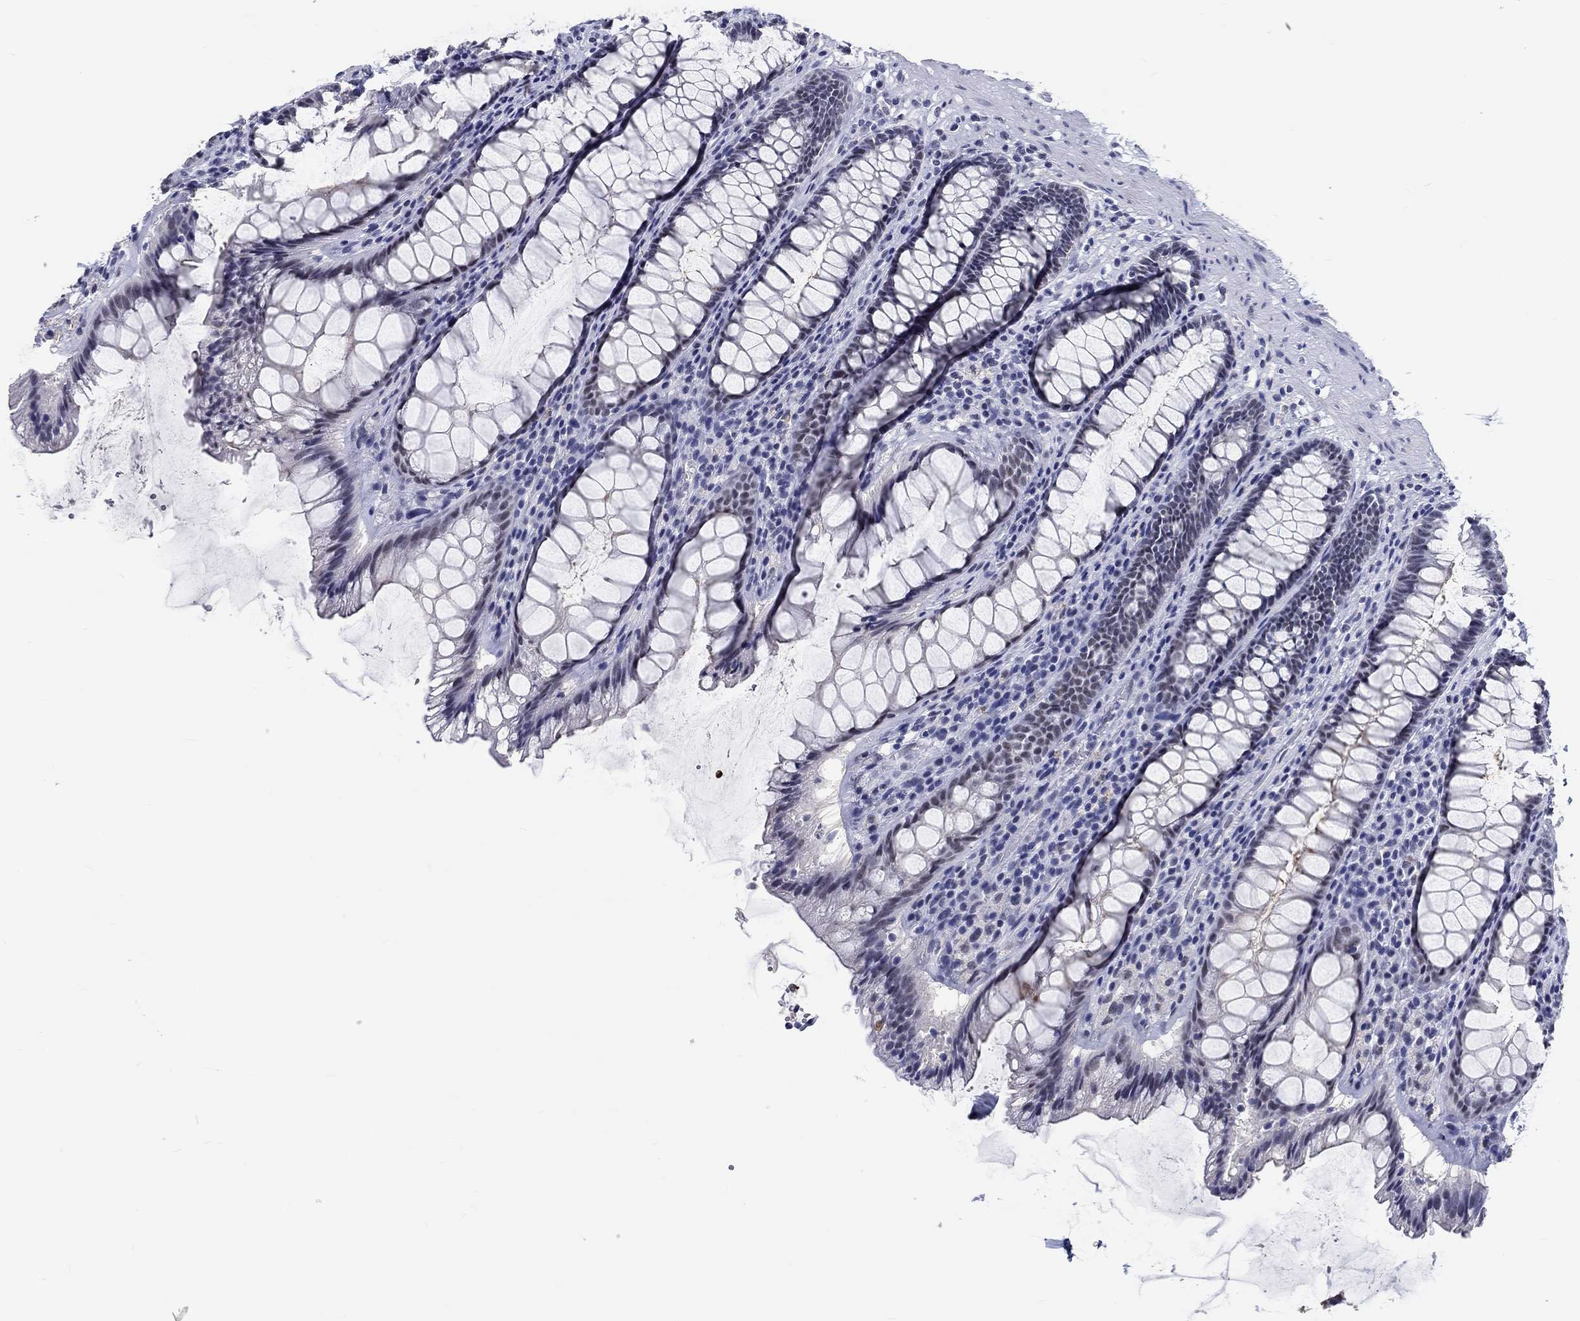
{"staining": {"intensity": "negative", "quantity": "none", "location": "none"}, "tissue": "rectum", "cell_type": "Glandular cells", "image_type": "normal", "snomed": [{"axis": "morphology", "description": "Normal tissue, NOS"}, {"axis": "topography", "description": "Rectum"}], "caption": "There is no significant positivity in glandular cells of rectum. (DAB (3,3'-diaminobenzidine) immunohistochemistry visualized using brightfield microscopy, high magnification).", "gene": "GRIN1", "patient": {"sex": "male", "age": 72}}